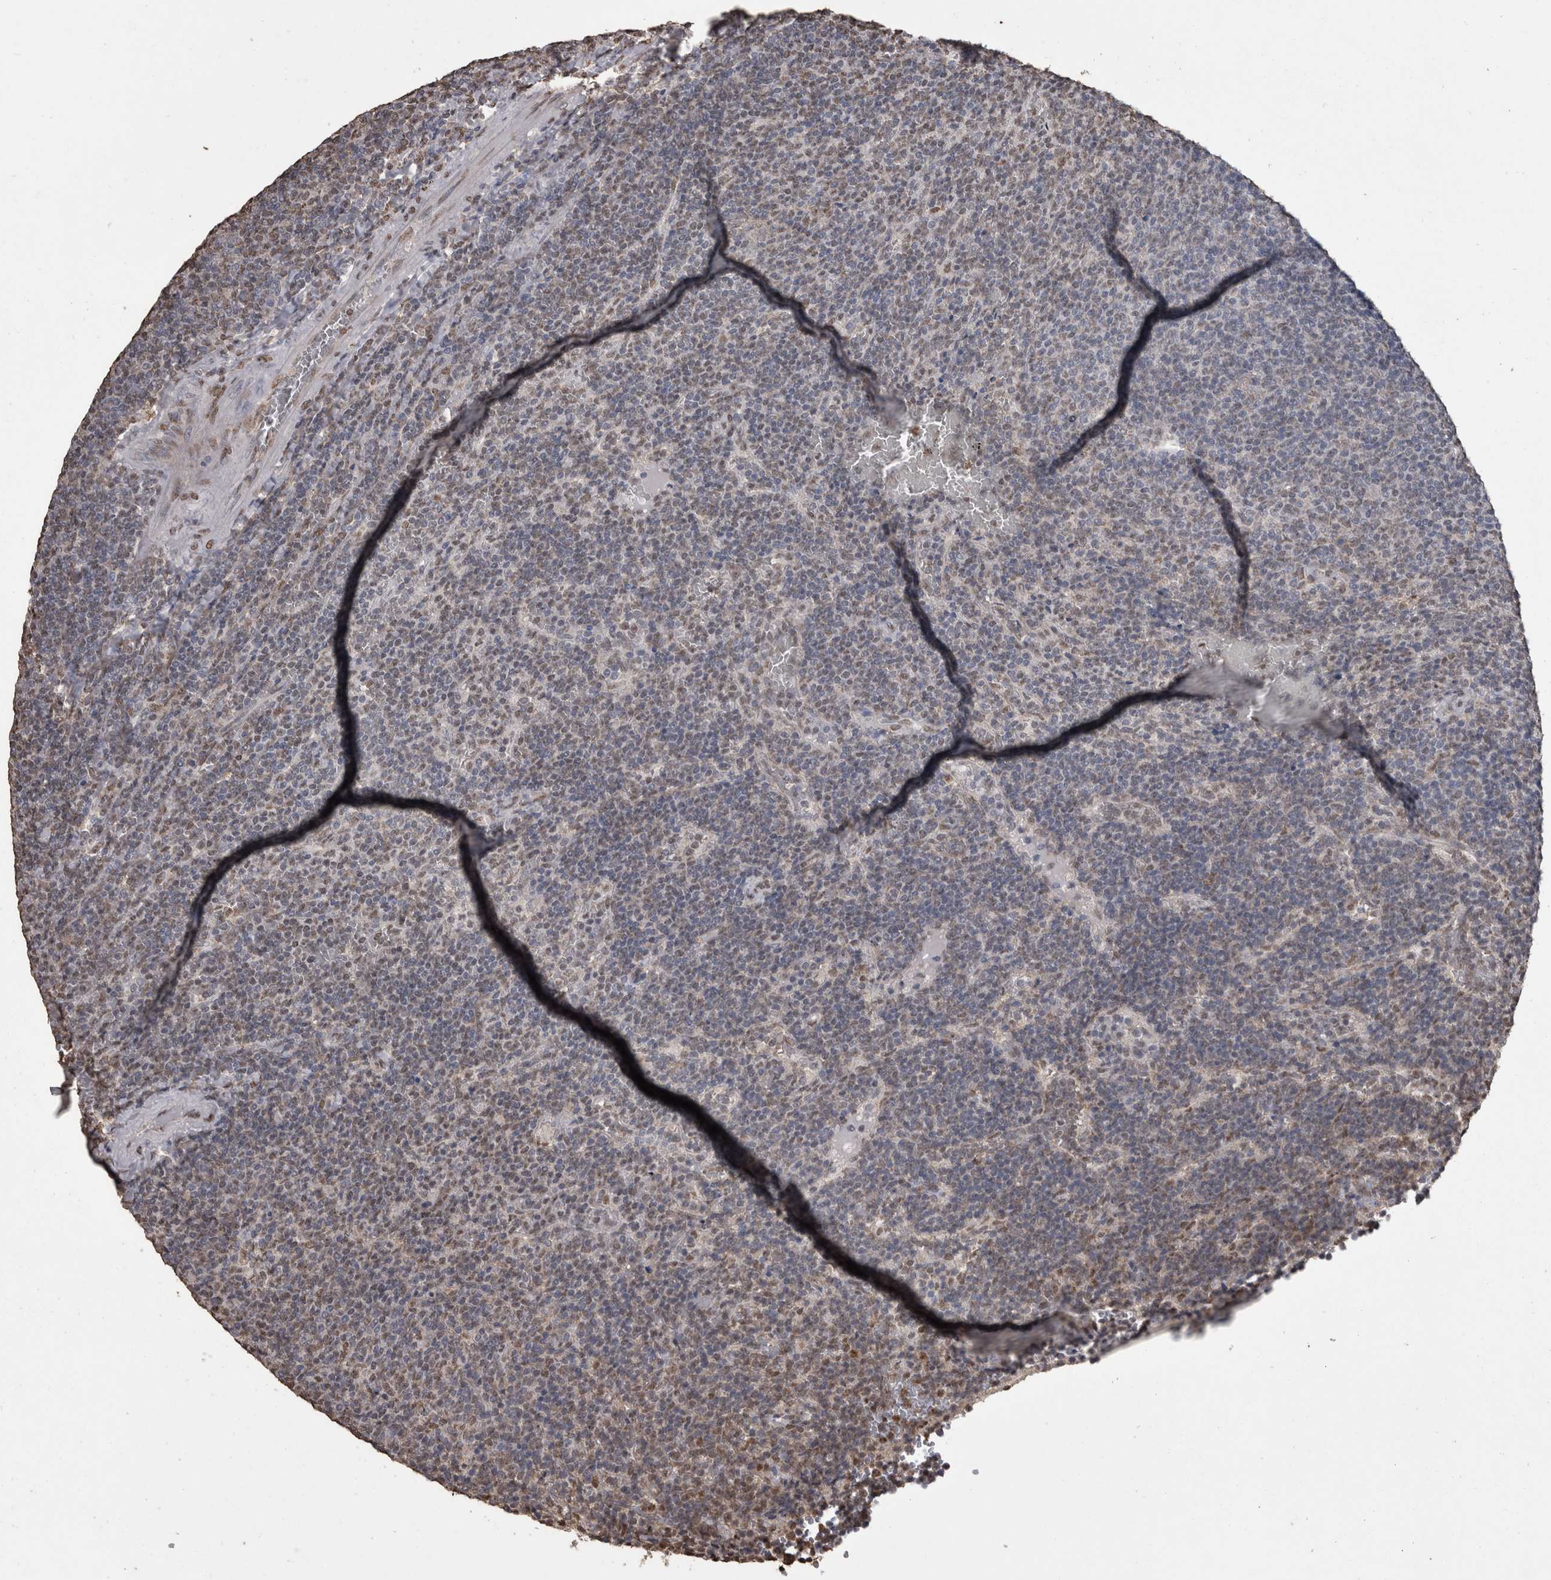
{"staining": {"intensity": "weak", "quantity": "<25%", "location": "nuclear"}, "tissue": "lymphoma", "cell_type": "Tumor cells", "image_type": "cancer", "snomed": [{"axis": "morphology", "description": "Malignant lymphoma, non-Hodgkin's type, Low grade"}, {"axis": "topography", "description": "Spleen"}], "caption": "Human malignant lymphoma, non-Hodgkin's type (low-grade) stained for a protein using immunohistochemistry demonstrates no positivity in tumor cells.", "gene": "SMAD7", "patient": {"sex": "female", "age": 50}}